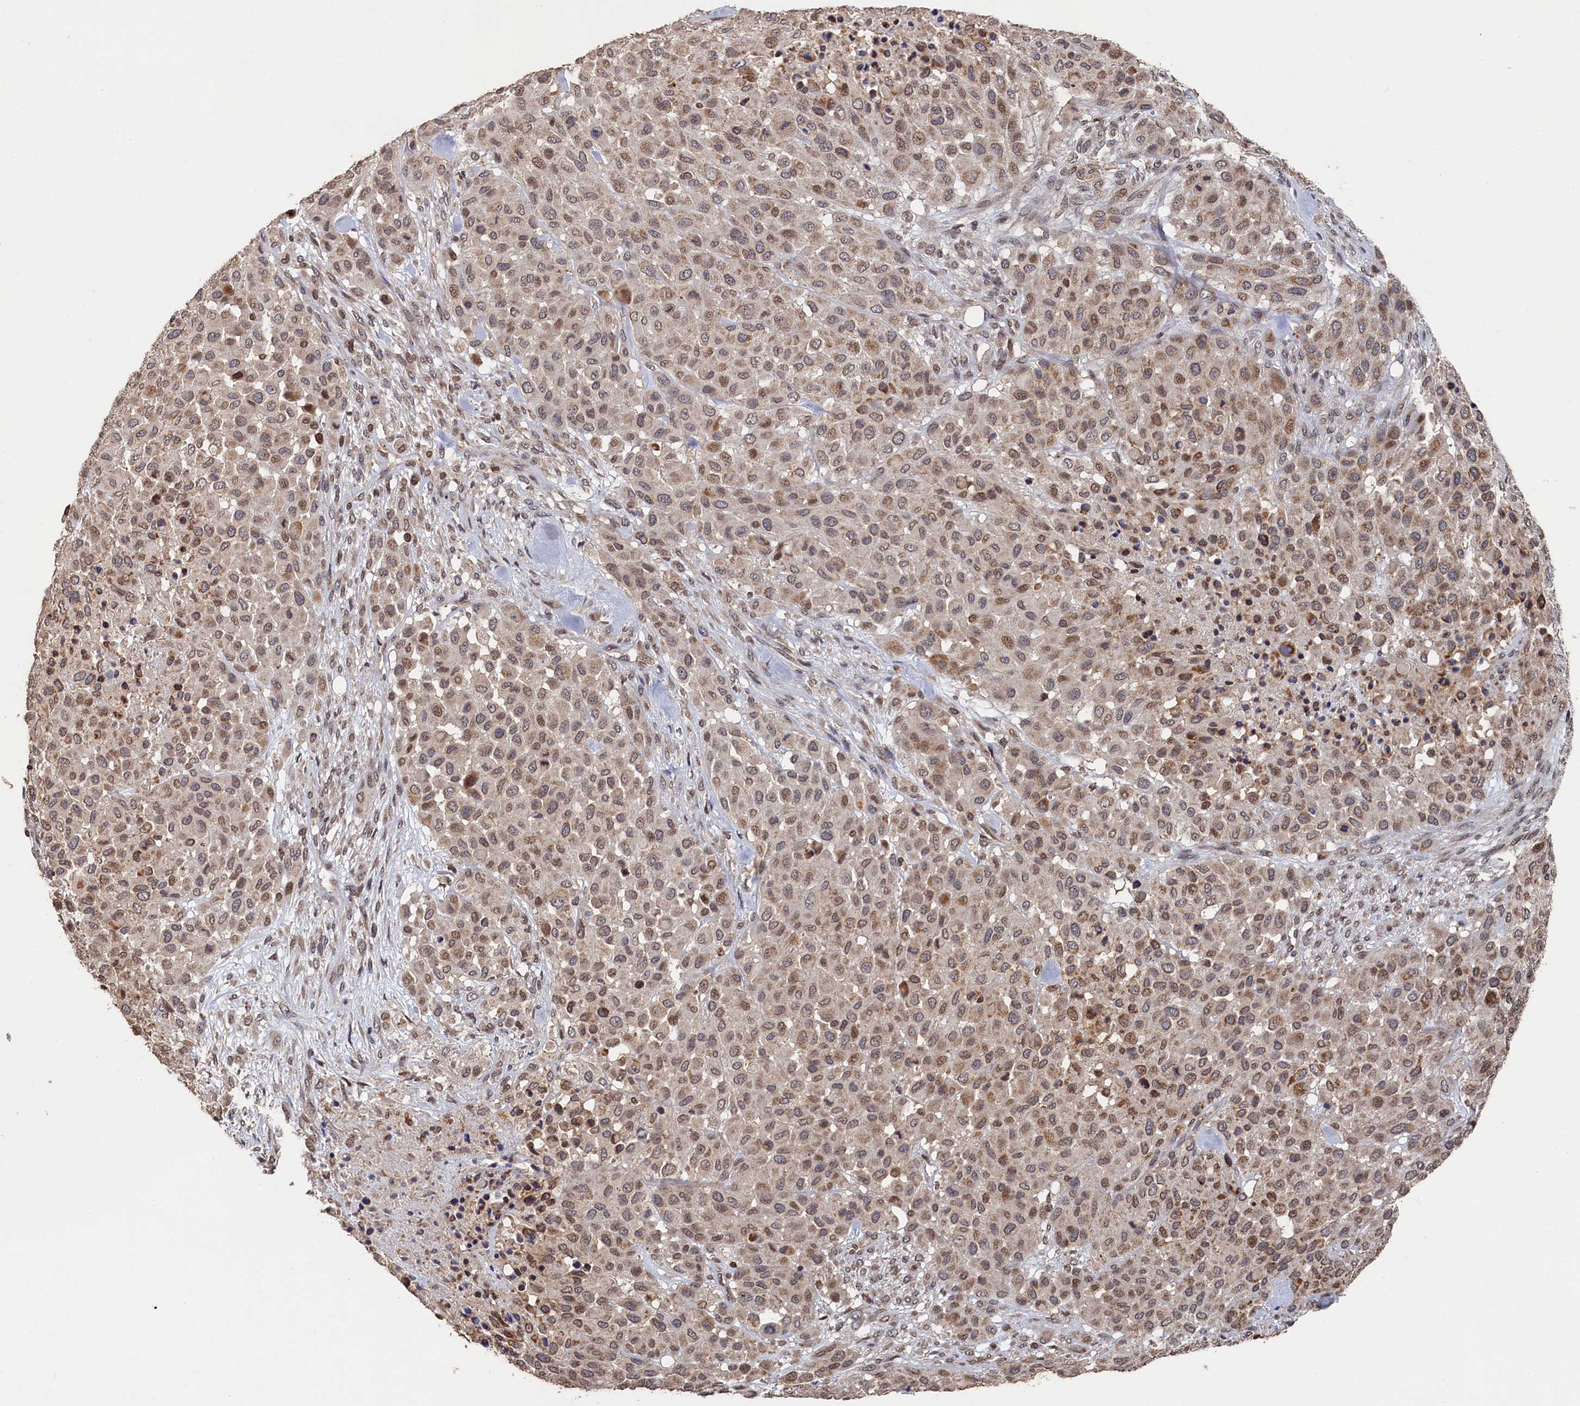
{"staining": {"intensity": "moderate", "quantity": "25%-75%", "location": "cytoplasmic/membranous,nuclear"}, "tissue": "melanoma", "cell_type": "Tumor cells", "image_type": "cancer", "snomed": [{"axis": "morphology", "description": "Malignant melanoma, Metastatic site"}, {"axis": "topography", "description": "Skin"}], "caption": "Immunohistochemical staining of human malignant melanoma (metastatic site) shows medium levels of moderate cytoplasmic/membranous and nuclear protein positivity in approximately 25%-75% of tumor cells. (IHC, brightfield microscopy, high magnification).", "gene": "ANKEF1", "patient": {"sex": "female", "age": 81}}